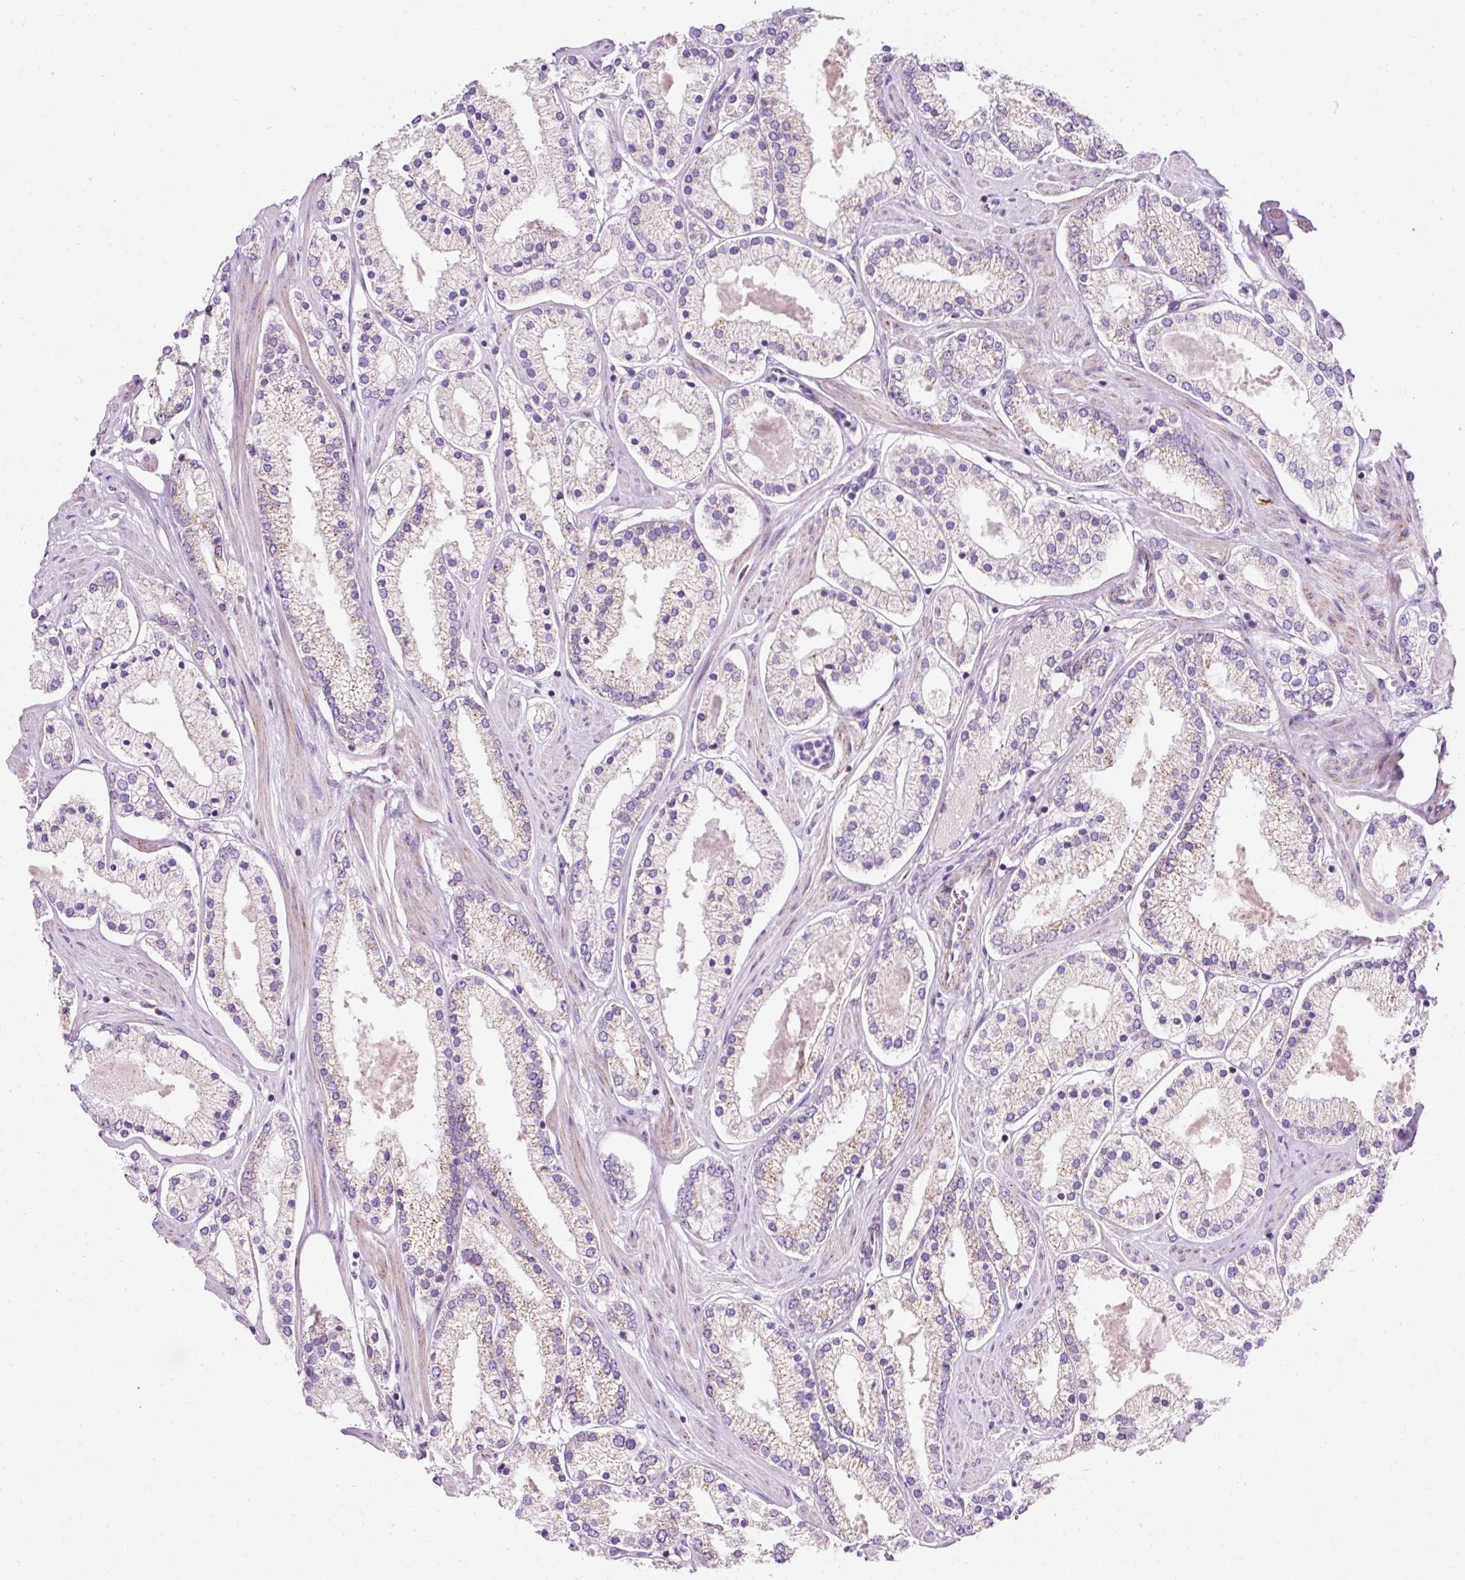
{"staining": {"intensity": "weak", "quantity": "<25%", "location": "cytoplasmic/membranous"}, "tissue": "prostate cancer", "cell_type": "Tumor cells", "image_type": "cancer", "snomed": [{"axis": "morphology", "description": "Adenocarcinoma, Low grade"}, {"axis": "topography", "description": "Prostate"}], "caption": "Prostate low-grade adenocarcinoma stained for a protein using immunohistochemistry shows no expression tumor cells.", "gene": "PLPP2", "patient": {"sex": "male", "age": 42}}